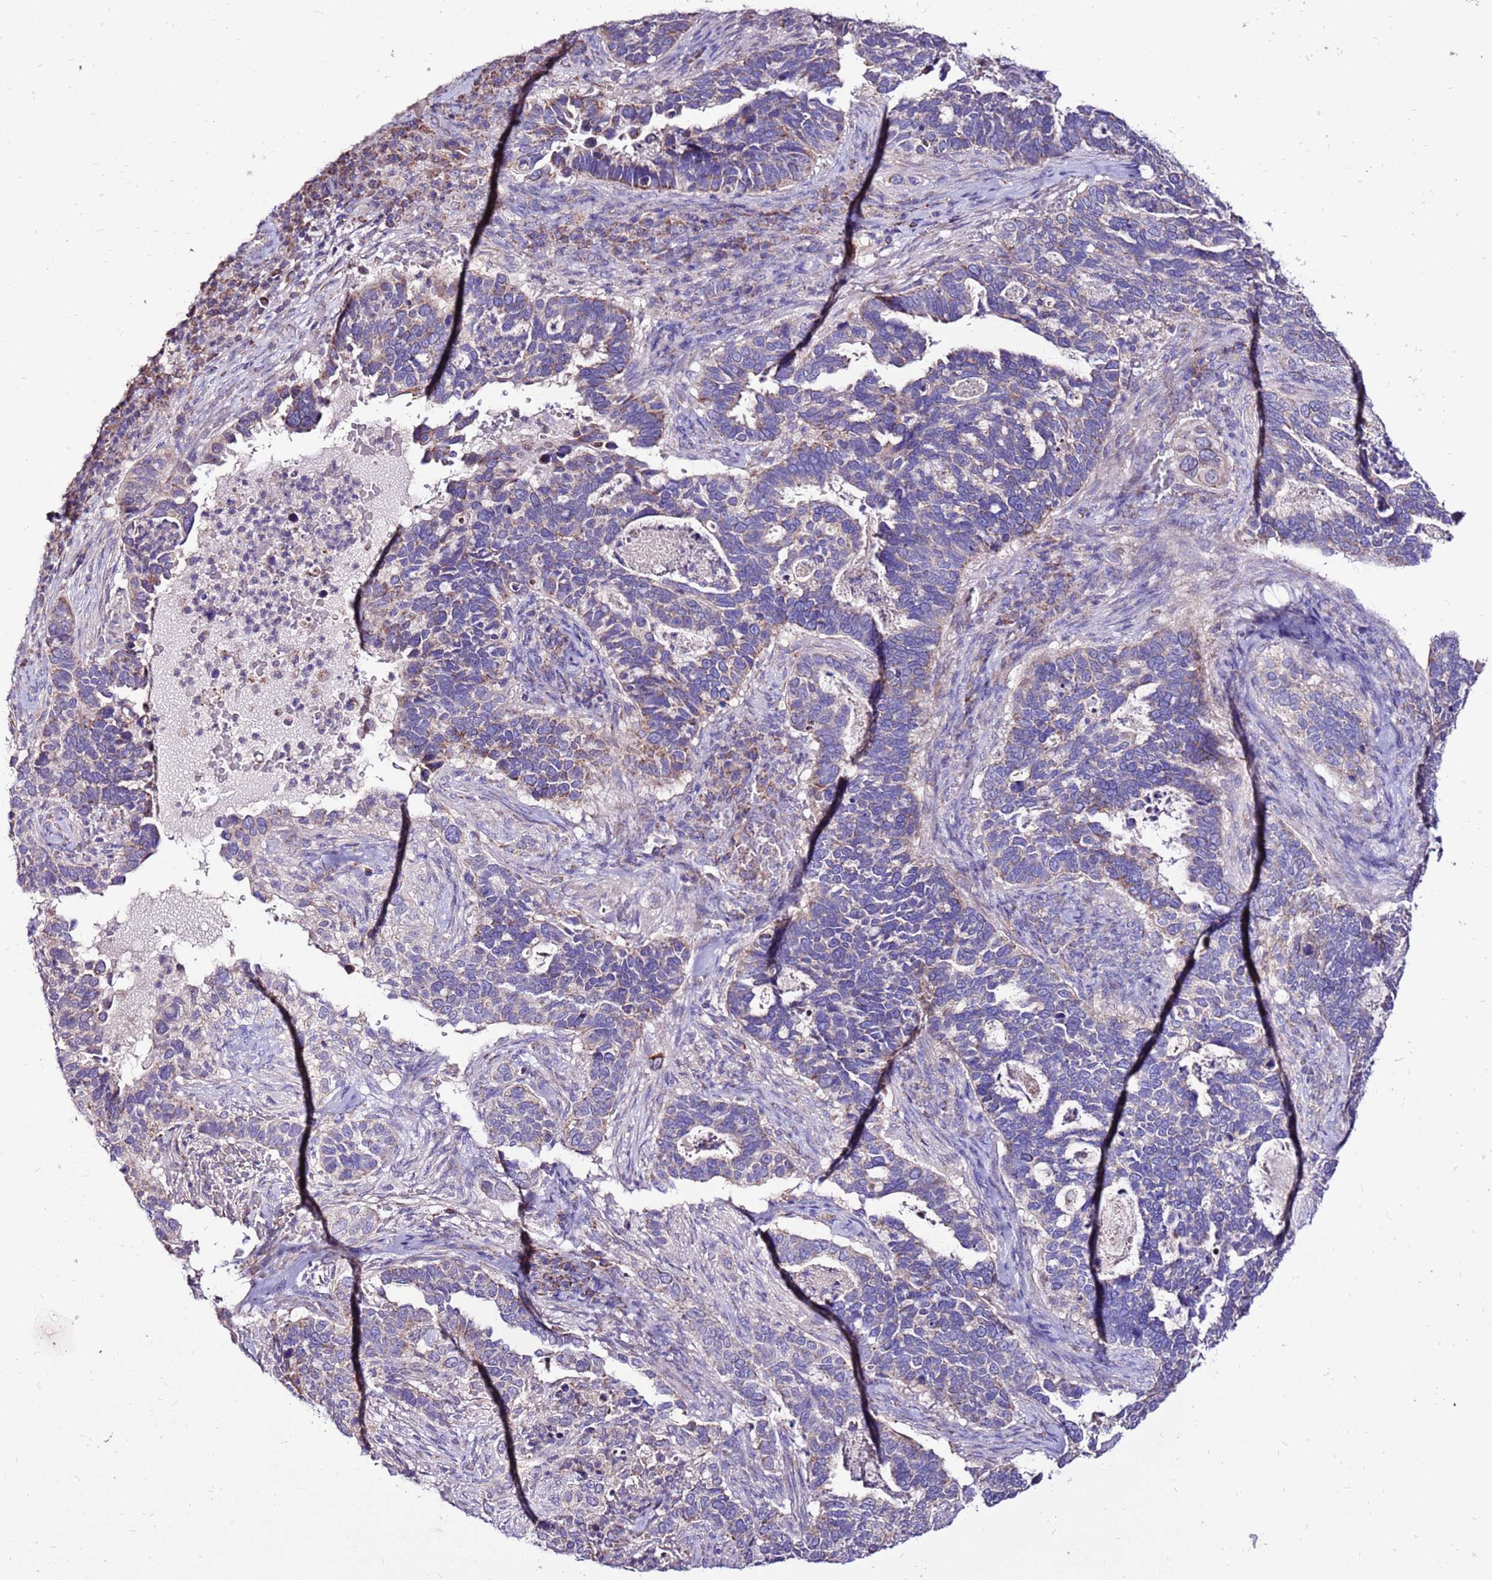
{"staining": {"intensity": "weak", "quantity": "<25%", "location": "cytoplasmic/membranous"}, "tissue": "cervical cancer", "cell_type": "Tumor cells", "image_type": "cancer", "snomed": [{"axis": "morphology", "description": "Squamous cell carcinoma, NOS"}, {"axis": "topography", "description": "Cervix"}], "caption": "Immunohistochemistry histopathology image of neoplastic tissue: squamous cell carcinoma (cervical) stained with DAB (3,3'-diaminobenzidine) shows no significant protein positivity in tumor cells.", "gene": "SPSB3", "patient": {"sex": "female", "age": 38}}